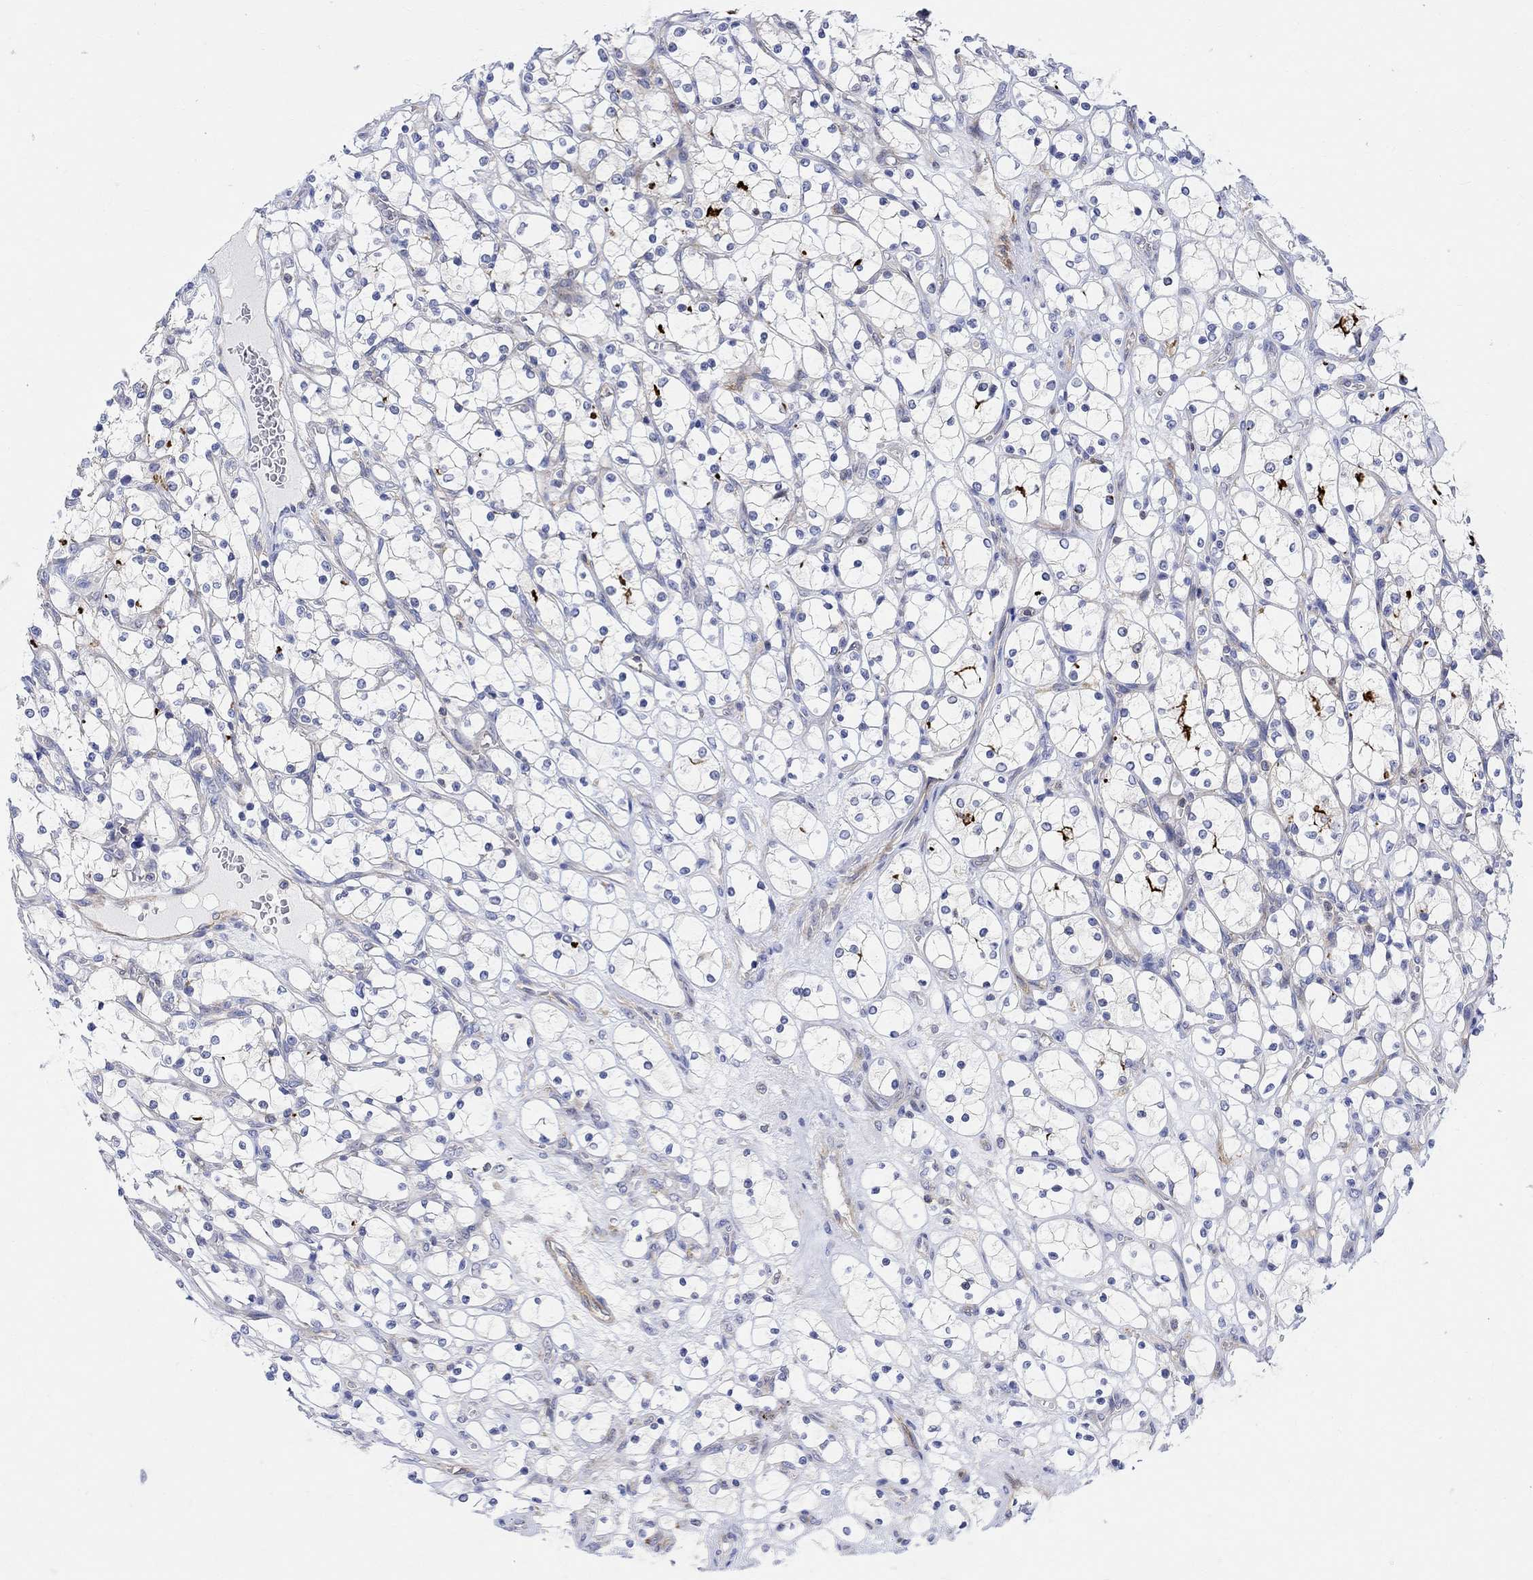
{"staining": {"intensity": "strong", "quantity": "<25%", "location": "cytoplasmic/membranous"}, "tissue": "renal cancer", "cell_type": "Tumor cells", "image_type": "cancer", "snomed": [{"axis": "morphology", "description": "Adenocarcinoma, NOS"}, {"axis": "topography", "description": "Kidney"}], "caption": "Immunohistochemistry histopathology image of neoplastic tissue: renal cancer stained using immunohistochemistry (IHC) exhibits medium levels of strong protein expression localized specifically in the cytoplasmic/membranous of tumor cells, appearing as a cytoplasmic/membranous brown color.", "gene": "ARSK", "patient": {"sex": "female", "age": 69}}